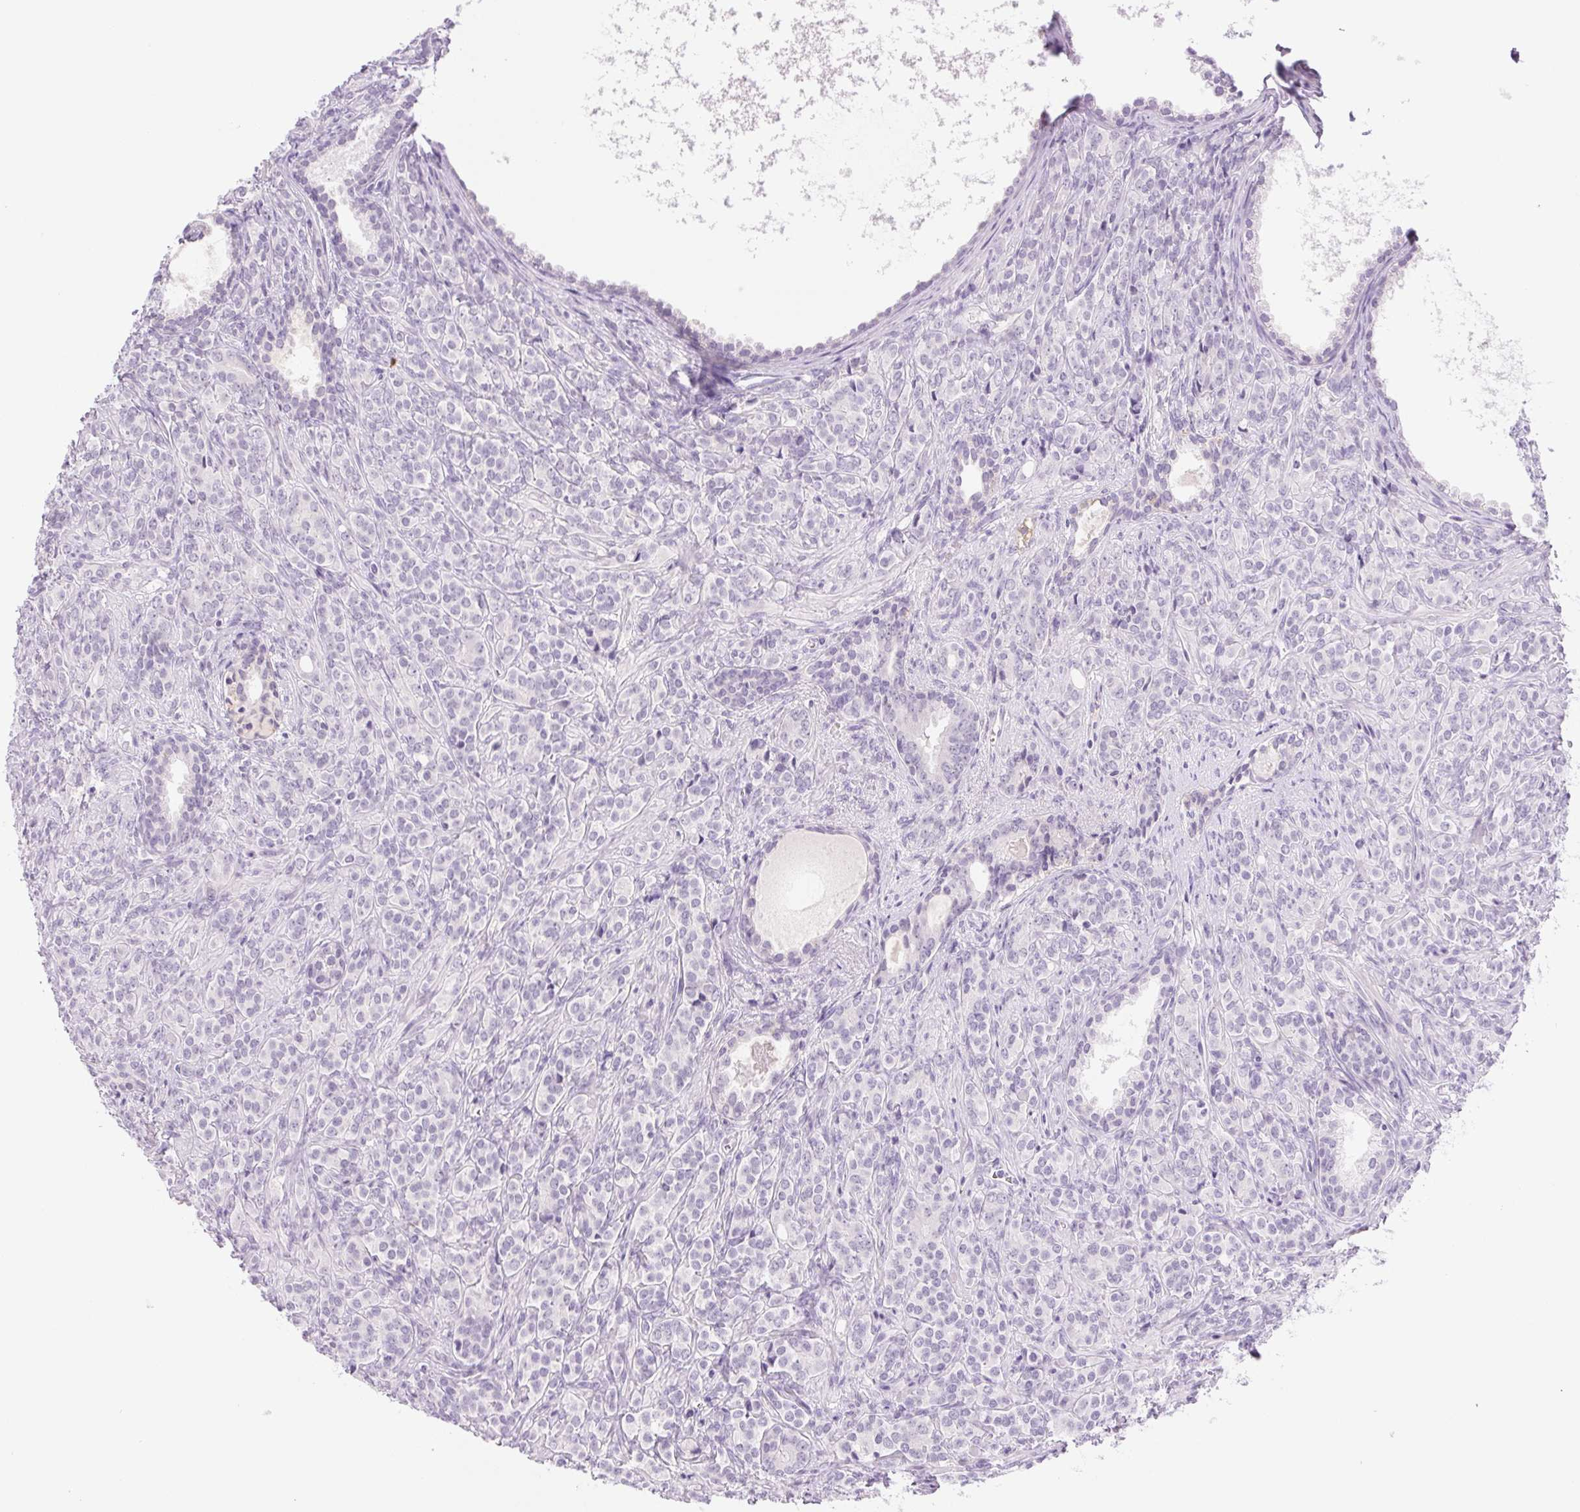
{"staining": {"intensity": "negative", "quantity": "none", "location": "none"}, "tissue": "prostate cancer", "cell_type": "Tumor cells", "image_type": "cancer", "snomed": [{"axis": "morphology", "description": "Adenocarcinoma, High grade"}, {"axis": "topography", "description": "Prostate"}], "caption": "Immunohistochemistry of prostate cancer (high-grade adenocarcinoma) exhibits no staining in tumor cells.", "gene": "IFIT1B", "patient": {"sex": "male", "age": 84}}